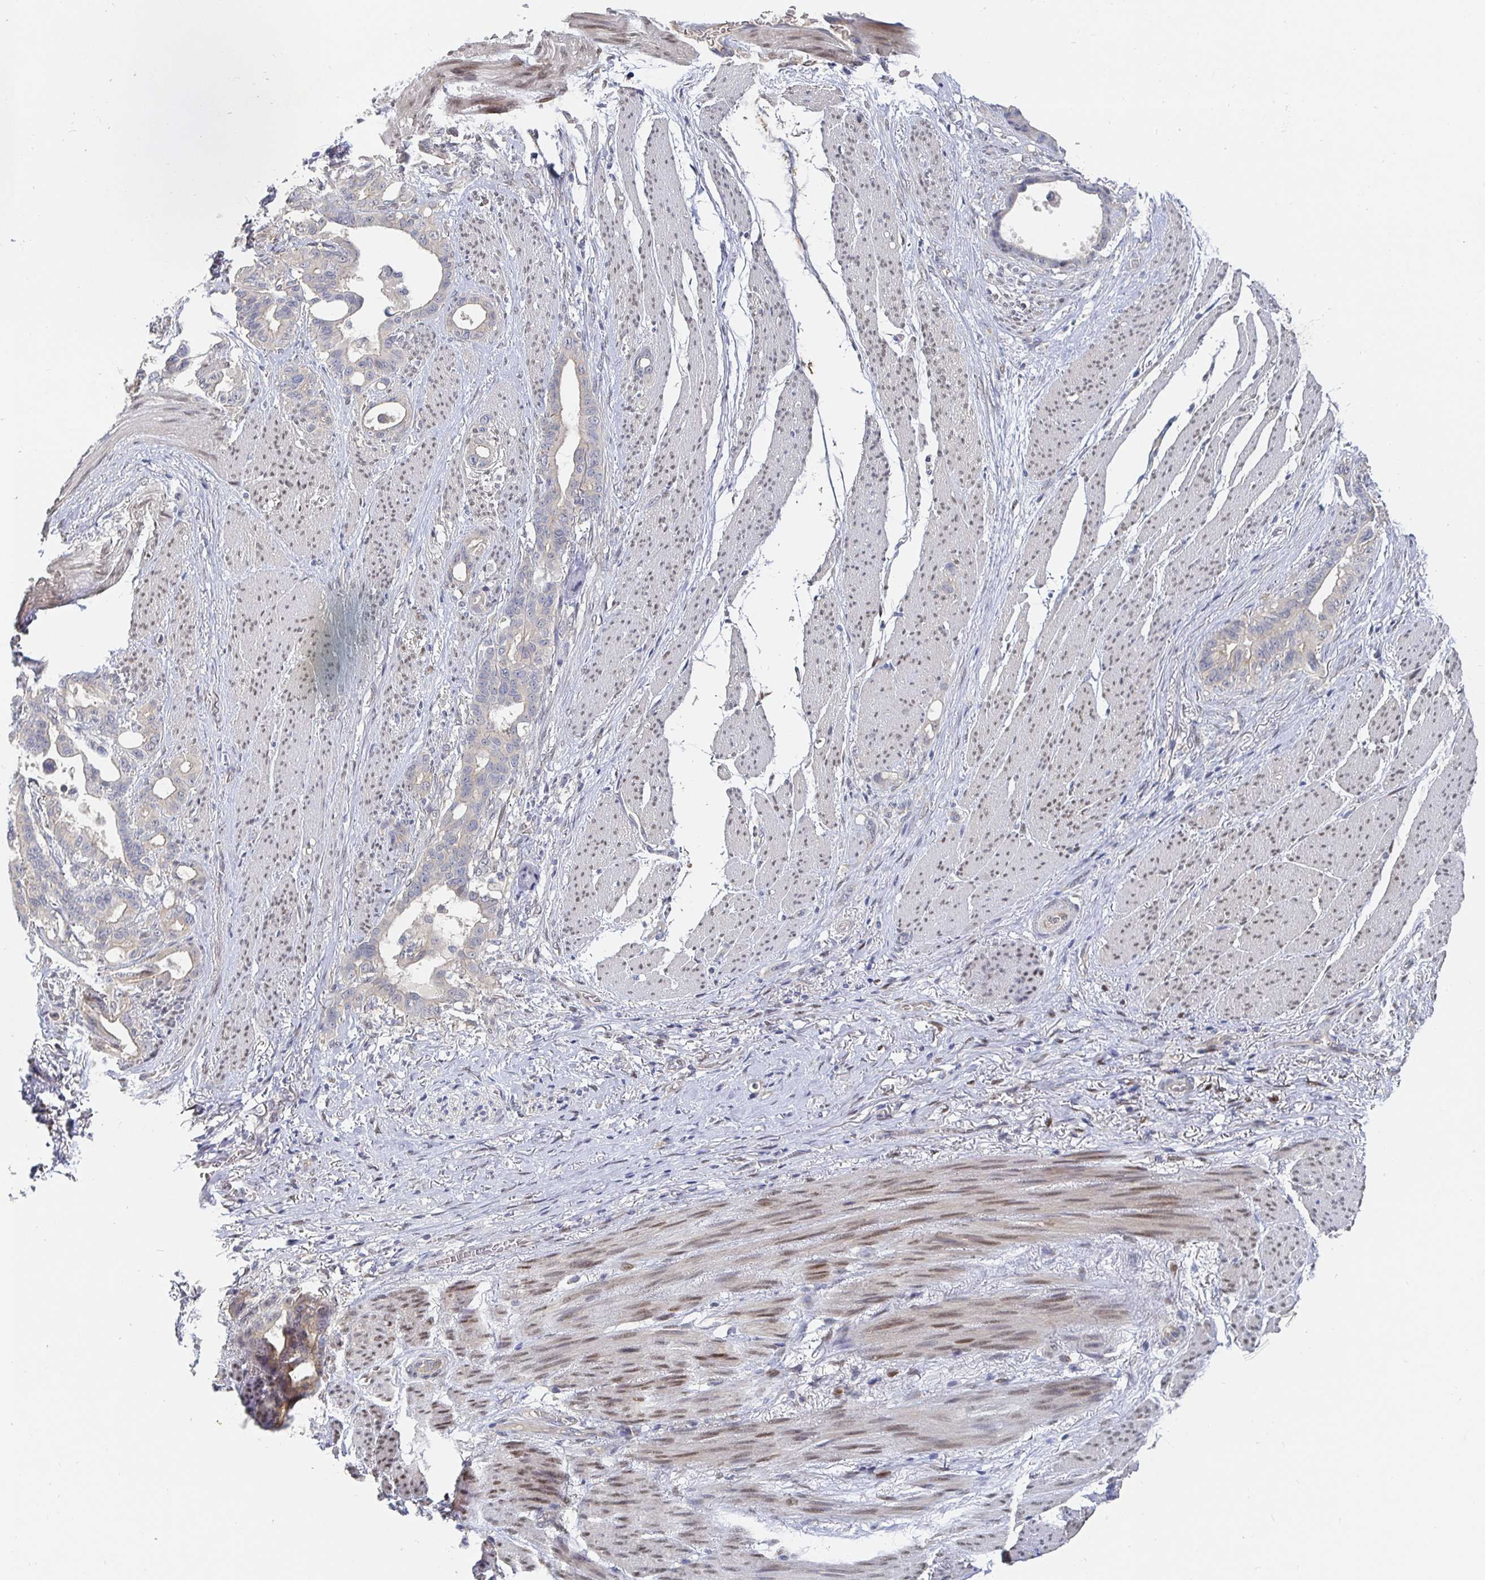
{"staining": {"intensity": "negative", "quantity": "none", "location": "none"}, "tissue": "stomach cancer", "cell_type": "Tumor cells", "image_type": "cancer", "snomed": [{"axis": "morphology", "description": "Normal tissue, NOS"}, {"axis": "morphology", "description": "Adenocarcinoma, NOS"}, {"axis": "topography", "description": "Esophagus"}, {"axis": "topography", "description": "Stomach, upper"}], "caption": "Adenocarcinoma (stomach) stained for a protein using immunohistochemistry displays no expression tumor cells.", "gene": "MEIS1", "patient": {"sex": "male", "age": 62}}